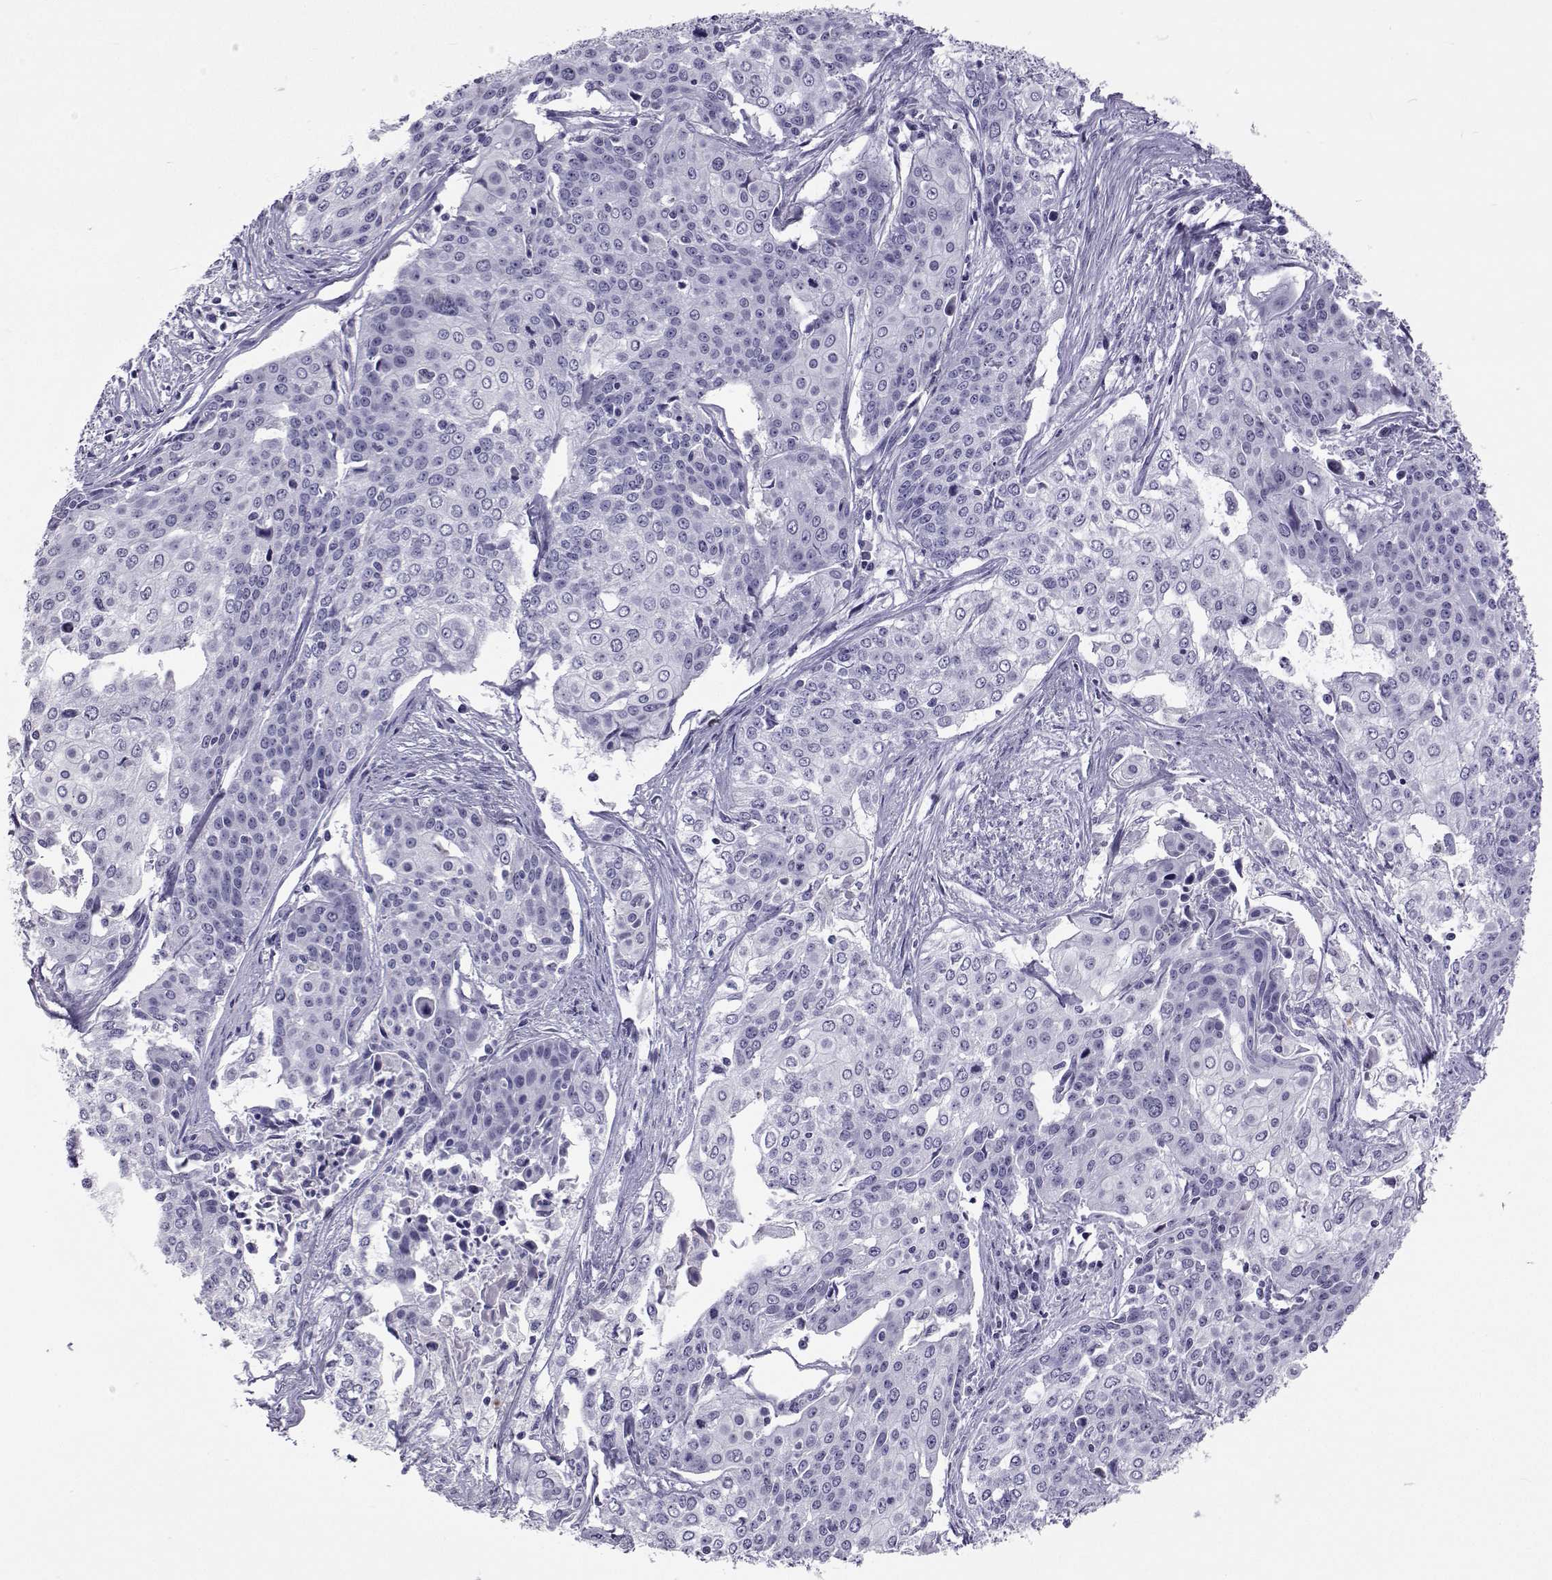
{"staining": {"intensity": "negative", "quantity": "none", "location": "none"}, "tissue": "cervical cancer", "cell_type": "Tumor cells", "image_type": "cancer", "snomed": [{"axis": "morphology", "description": "Squamous cell carcinoma, NOS"}, {"axis": "topography", "description": "Cervix"}], "caption": "DAB immunohistochemical staining of human cervical squamous cell carcinoma reveals no significant expression in tumor cells. (DAB immunohistochemistry (IHC) visualized using brightfield microscopy, high magnification).", "gene": "GALM", "patient": {"sex": "female", "age": 39}}